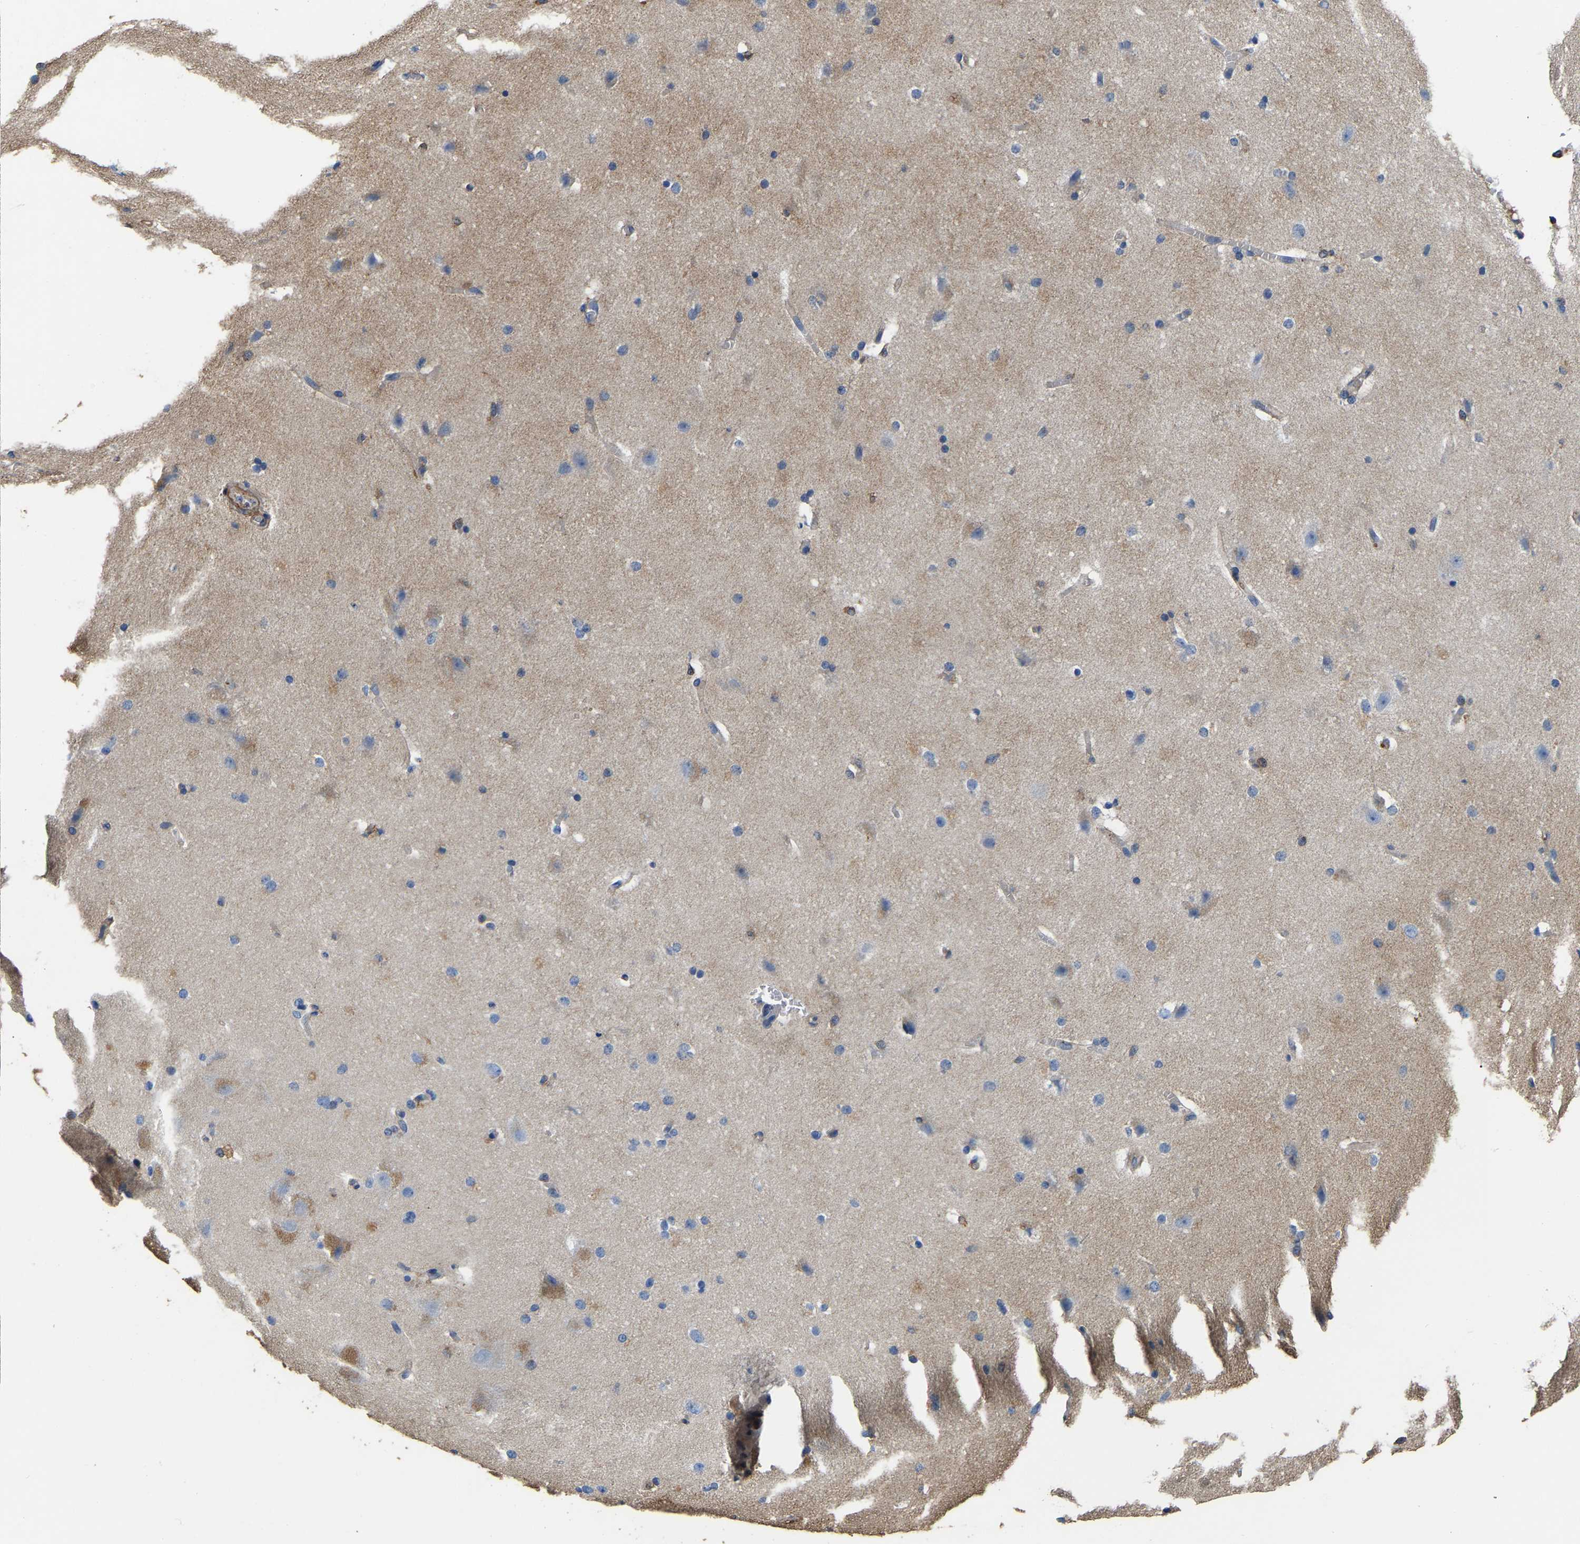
{"staining": {"intensity": "moderate", "quantity": "<25%", "location": "cytoplasmic/membranous"}, "tissue": "cerebral cortex", "cell_type": "Endothelial cells", "image_type": "normal", "snomed": [{"axis": "morphology", "description": "Normal tissue, NOS"}, {"axis": "topography", "description": "Cerebral cortex"}, {"axis": "topography", "description": "Hippocampus"}], "caption": "DAB immunohistochemical staining of benign human cerebral cortex demonstrates moderate cytoplasmic/membranous protein positivity in approximately <25% of endothelial cells.", "gene": "ARMT1", "patient": {"sex": "female", "age": 19}}